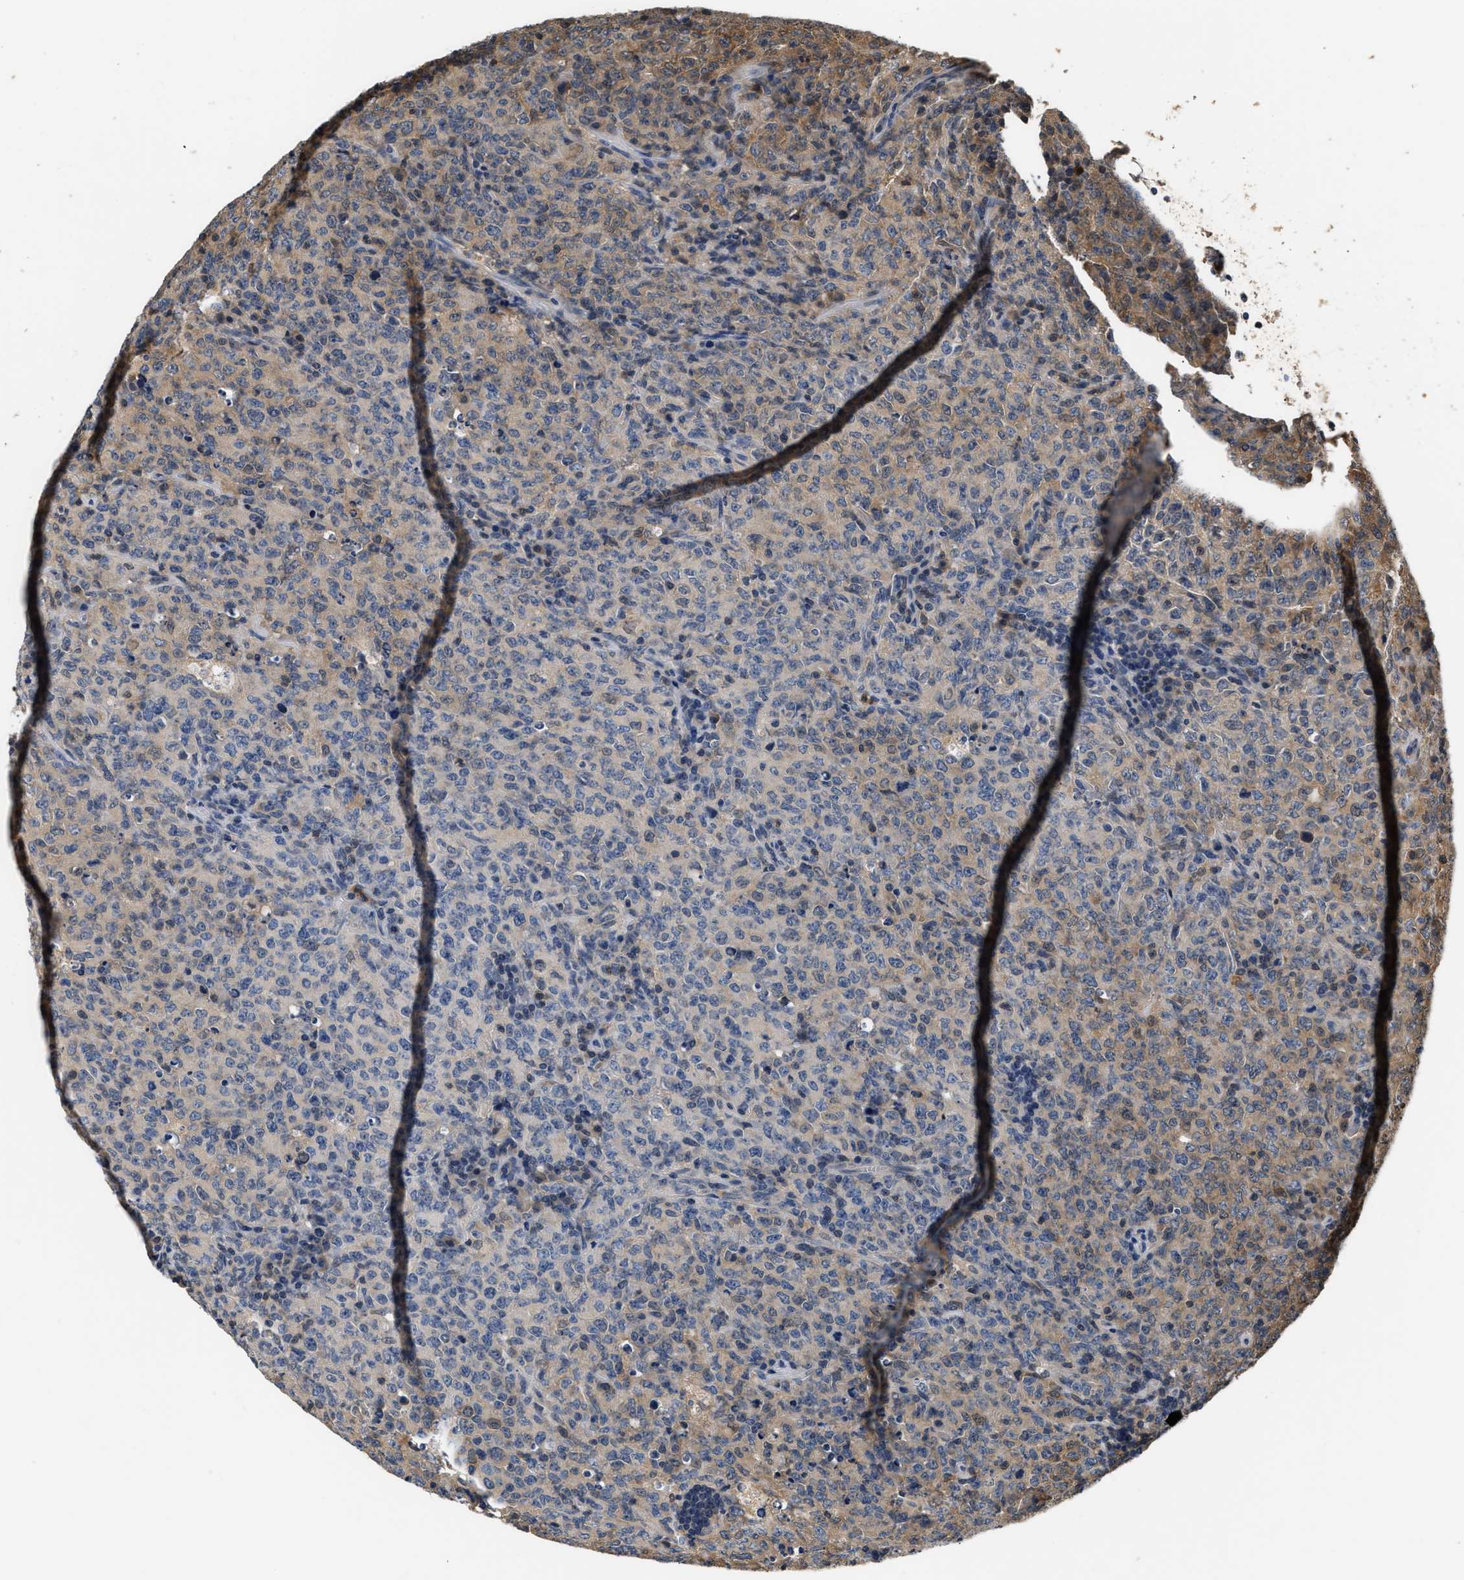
{"staining": {"intensity": "weak", "quantity": "<25%", "location": "cytoplasmic/membranous"}, "tissue": "lymphoma", "cell_type": "Tumor cells", "image_type": "cancer", "snomed": [{"axis": "morphology", "description": "Malignant lymphoma, non-Hodgkin's type, High grade"}, {"axis": "topography", "description": "Tonsil"}], "caption": "High magnification brightfield microscopy of high-grade malignant lymphoma, non-Hodgkin's type stained with DAB (brown) and counterstained with hematoxylin (blue): tumor cells show no significant expression.", "gene": "GPI", "patient": {"sex": "female", "age": 36}}